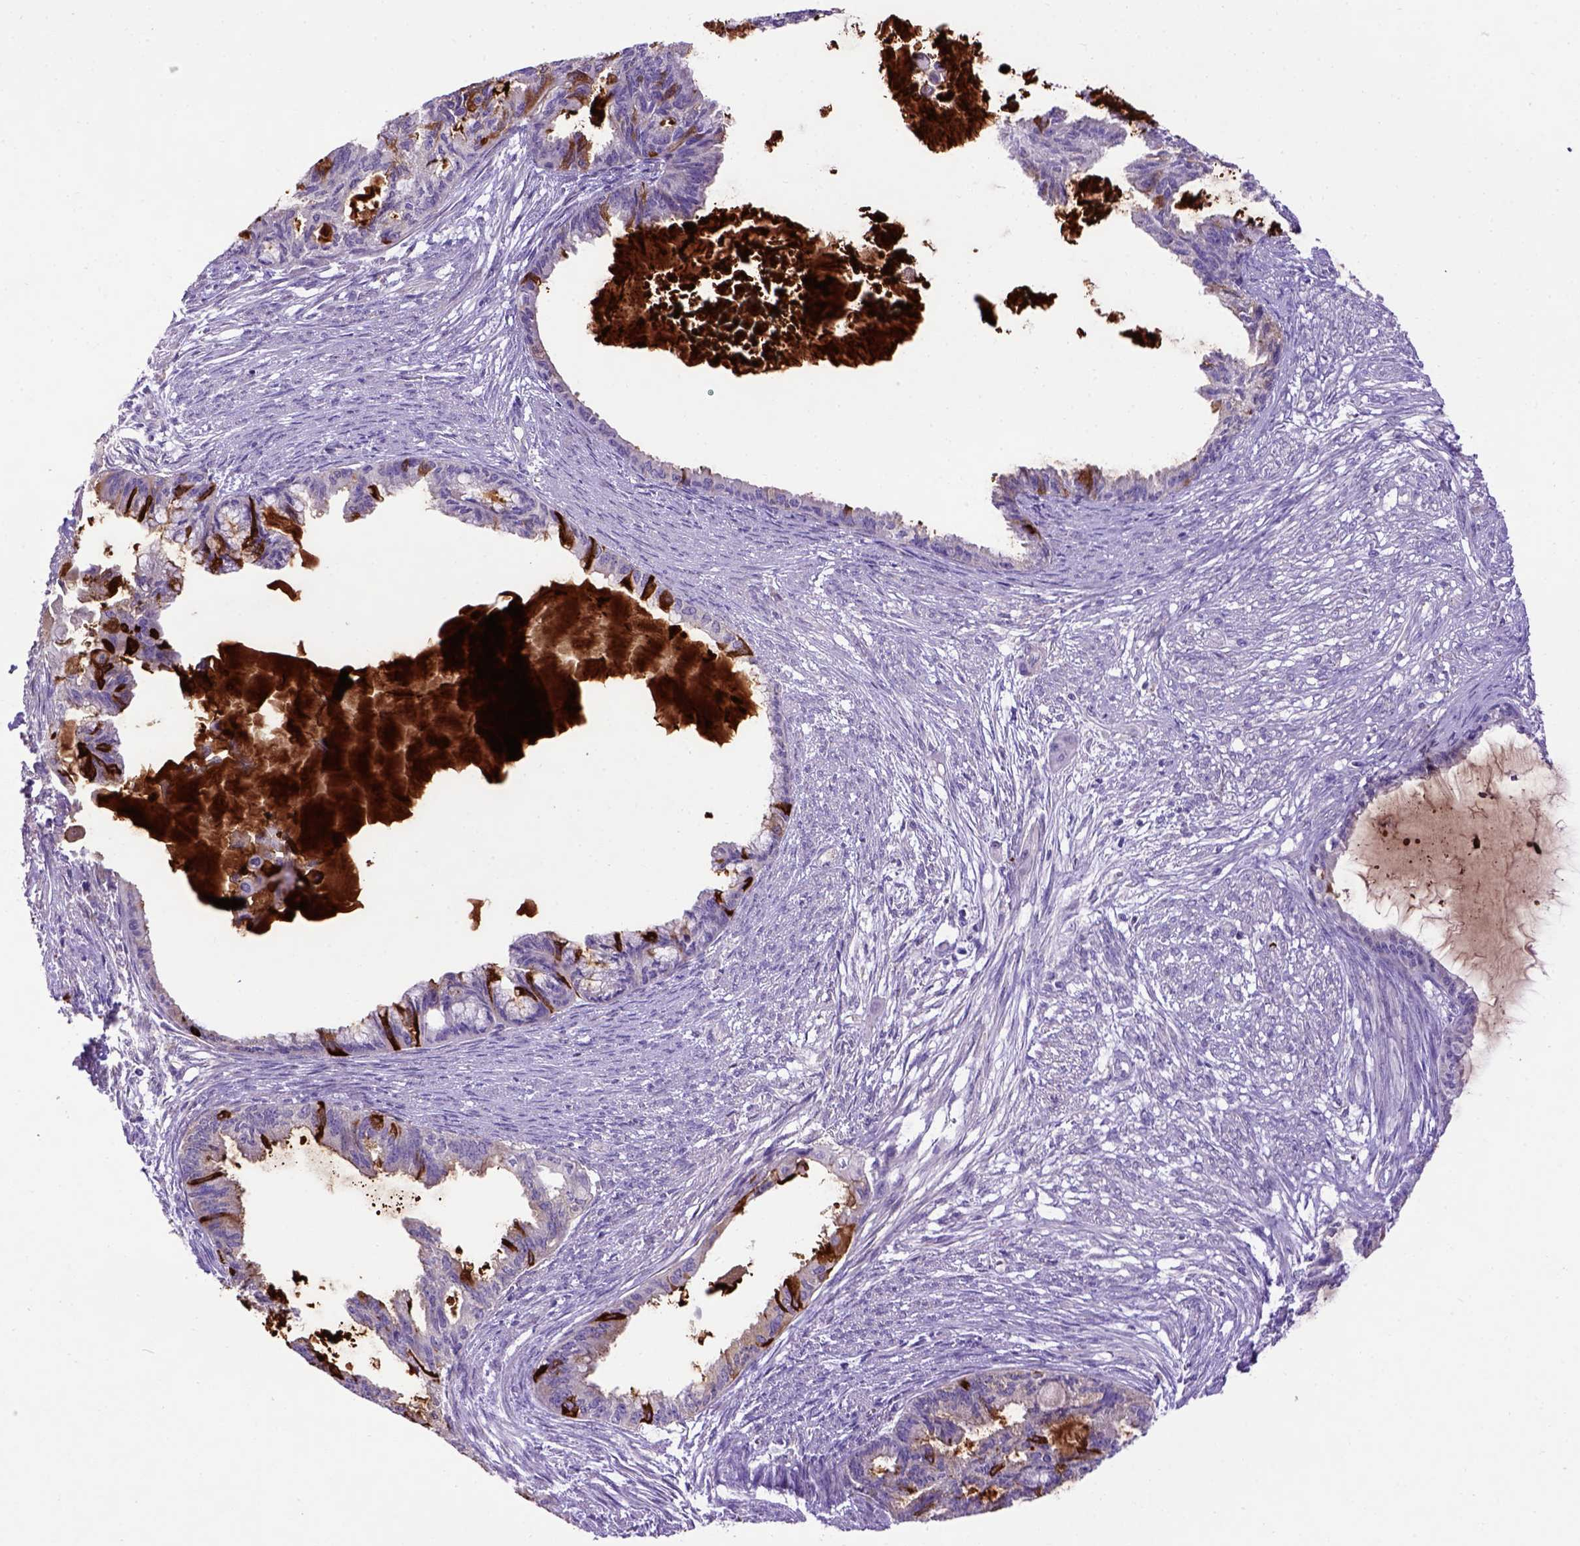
{"staining": {"intensity": "moderate", "quantity": "<25%", "location": "cytoplasmic/membranous"}, "tissue": "endometrial cancer", "cell_type": "Tumor cells", "image_type": "cancer", "snomed": [{"axis": "morphology", "description": "Adenocarcinoma, NOS"}, {"axis": "topography", "description": "Endometrium"}], "caption": "The immunohistochemical stain highlights moderate cytoplasmic/membranous staining in tumor cells of adenocarcinoma (endometrial) tissue. (Stains: DAB (3,3'-diaminobenzidine) in brown, nuclei in blue, Microscopy: brightfield microscopy at high magnification).", "gene": "ADAM12", "patient": {"sex": "female", "age": 86}}